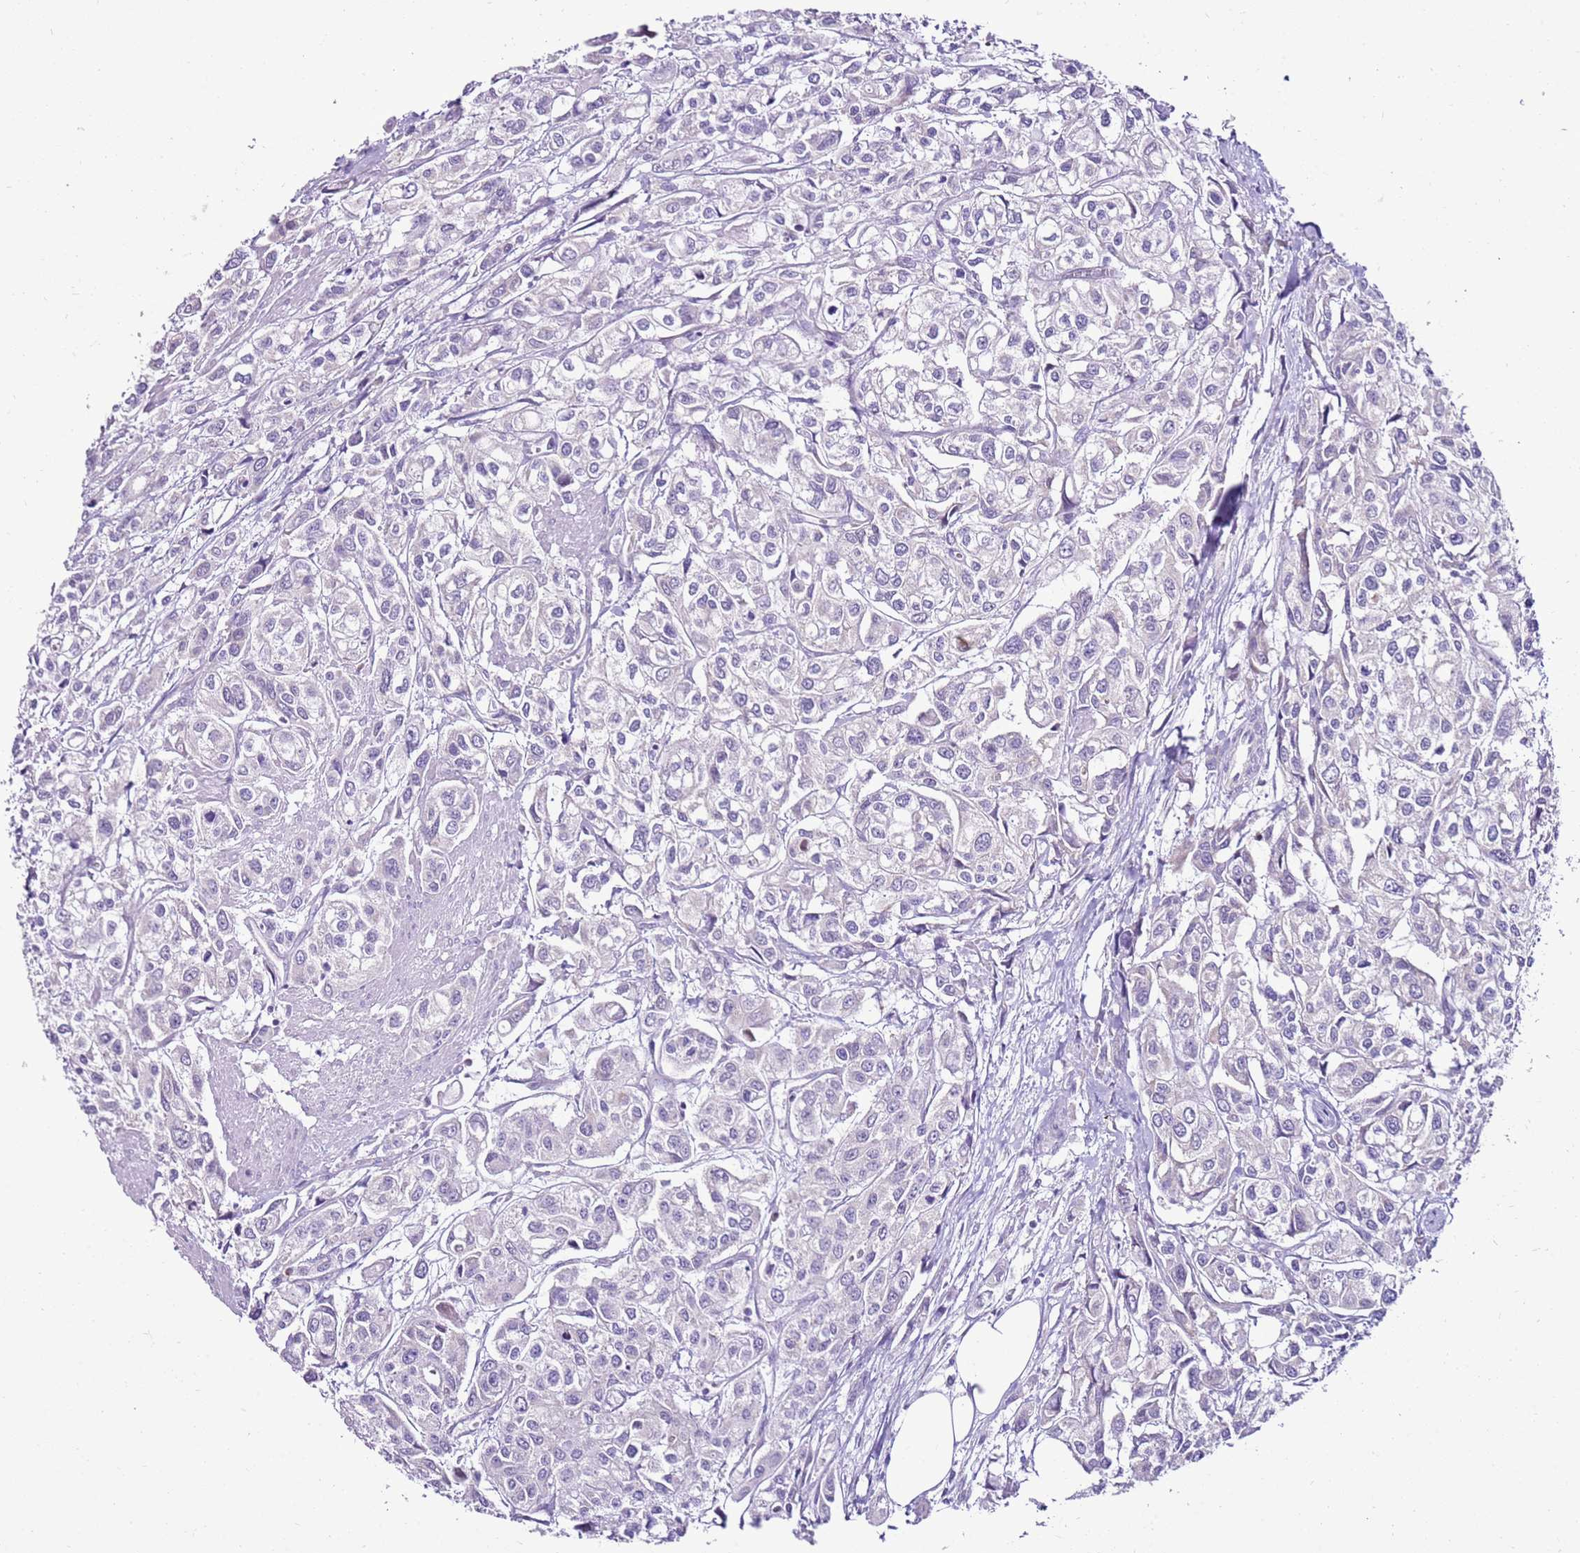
{"staining": {"intensity": "negative", "quantity": "none", "location": "none"}, "tissue": "urothelial cancer", "cell_type": "Tumor cells", "image_type": "cancer", "snomed": [{"axis": "morphology", "description": "Urothelial carcinoma, High grade"}, {"axis": "topography", "description": "Urinary bladder"}], "caption": "Immunohistochemical staining of urothelial cancer exhibits no significant staining in tumor cells.", "gene": "MRPL36", "patient": {"sex": "male", "age": 67}}